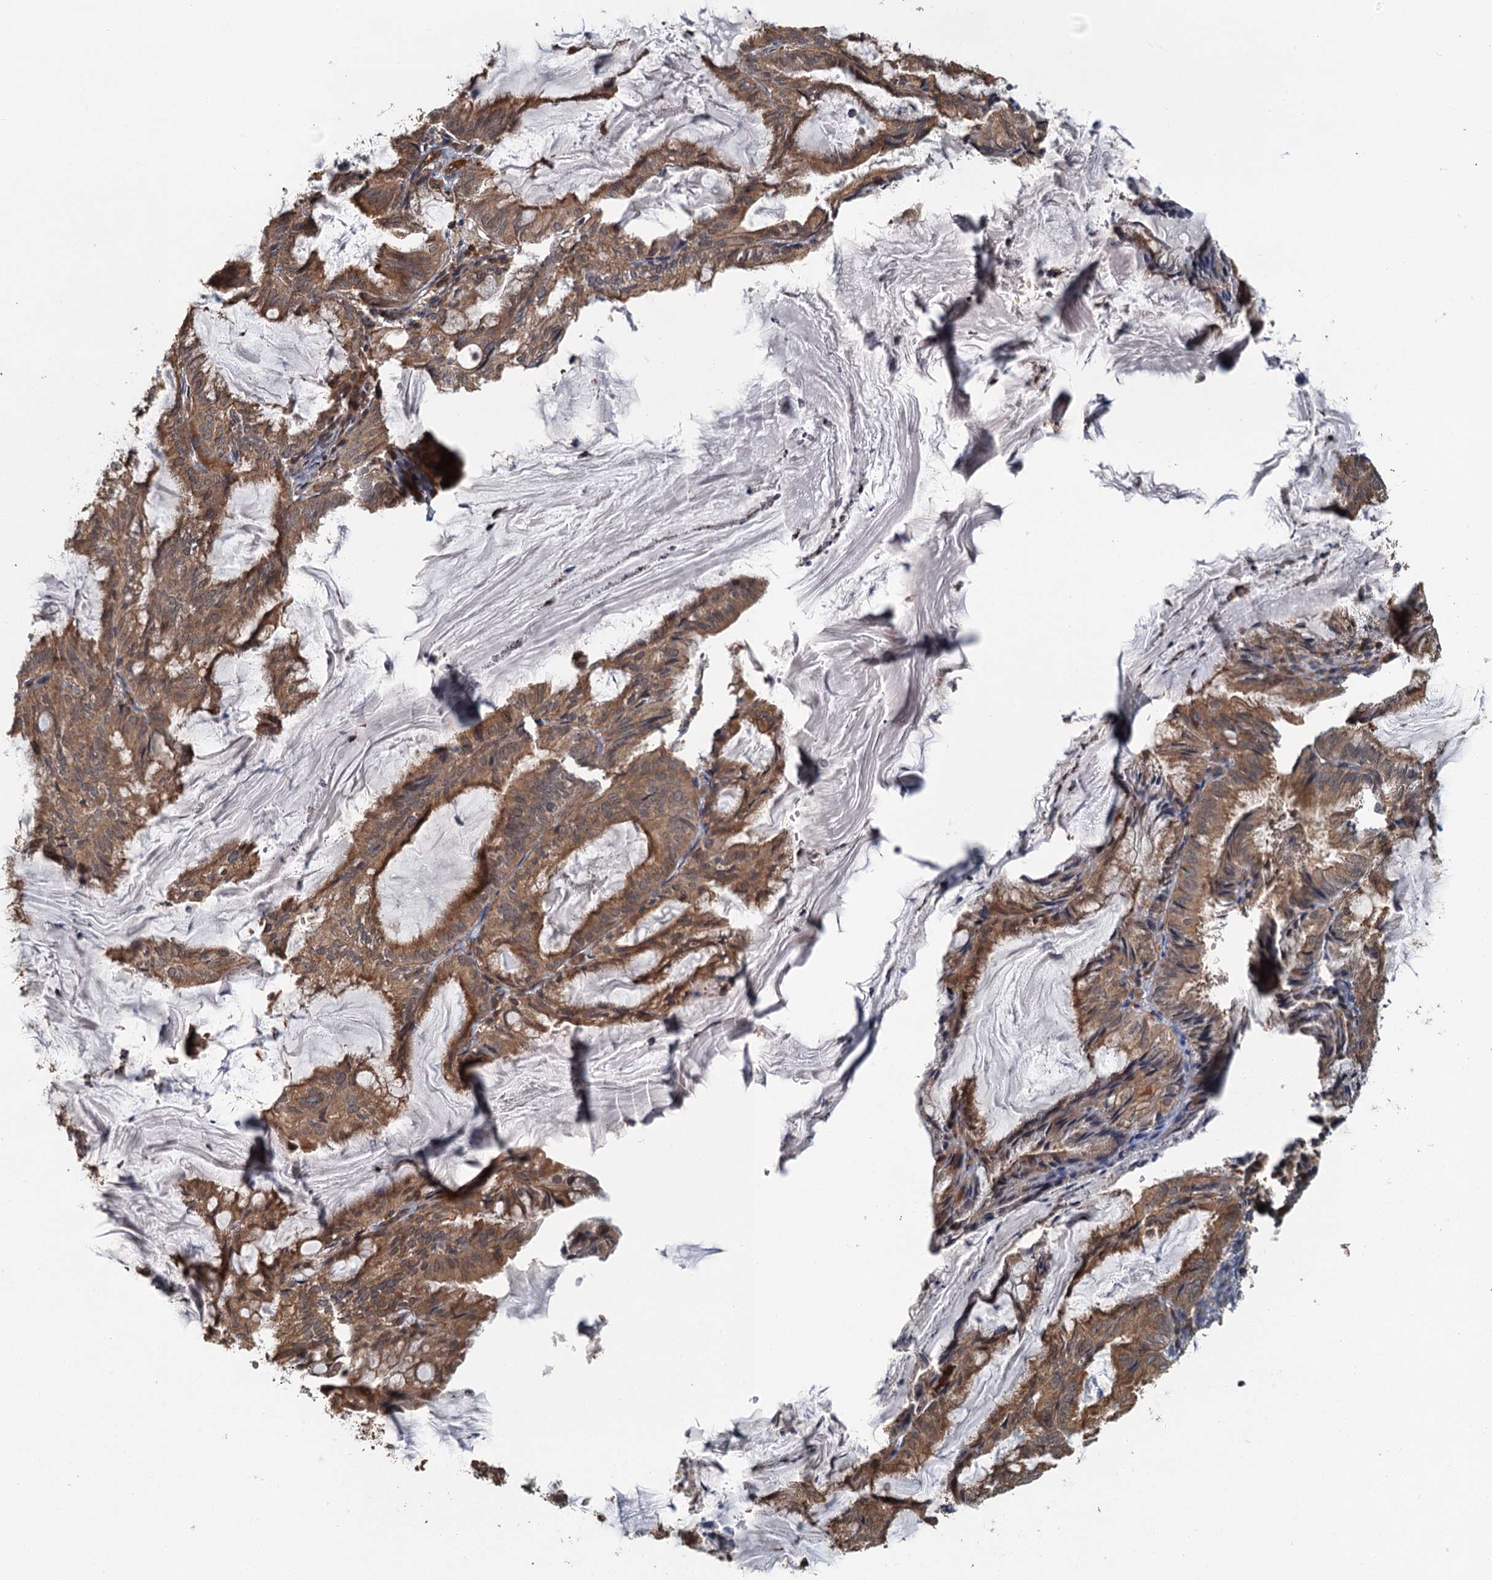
{"staining": {"intensity": "moderate", "quantity": ">75%", "location": "cytoplasmic/membranous"}, "tissue": "endometrial cancer", "cell_type": "Tumor cells", "image_type": "cancer", "snomed": [{"axis": "morphology", "description": "Adenocarcinoma, NOS"}, {"axis": "topography", "description": "Endometrium"}], "caption": "This is a histology image of IHC staining of endometrial cancer (adenocarcinoma), which shows moderate positivity in the cytoplasmic/membranous of tumor cells.", "gene": "ZNF527", "patient": {"sex": "female", "age": 86}}